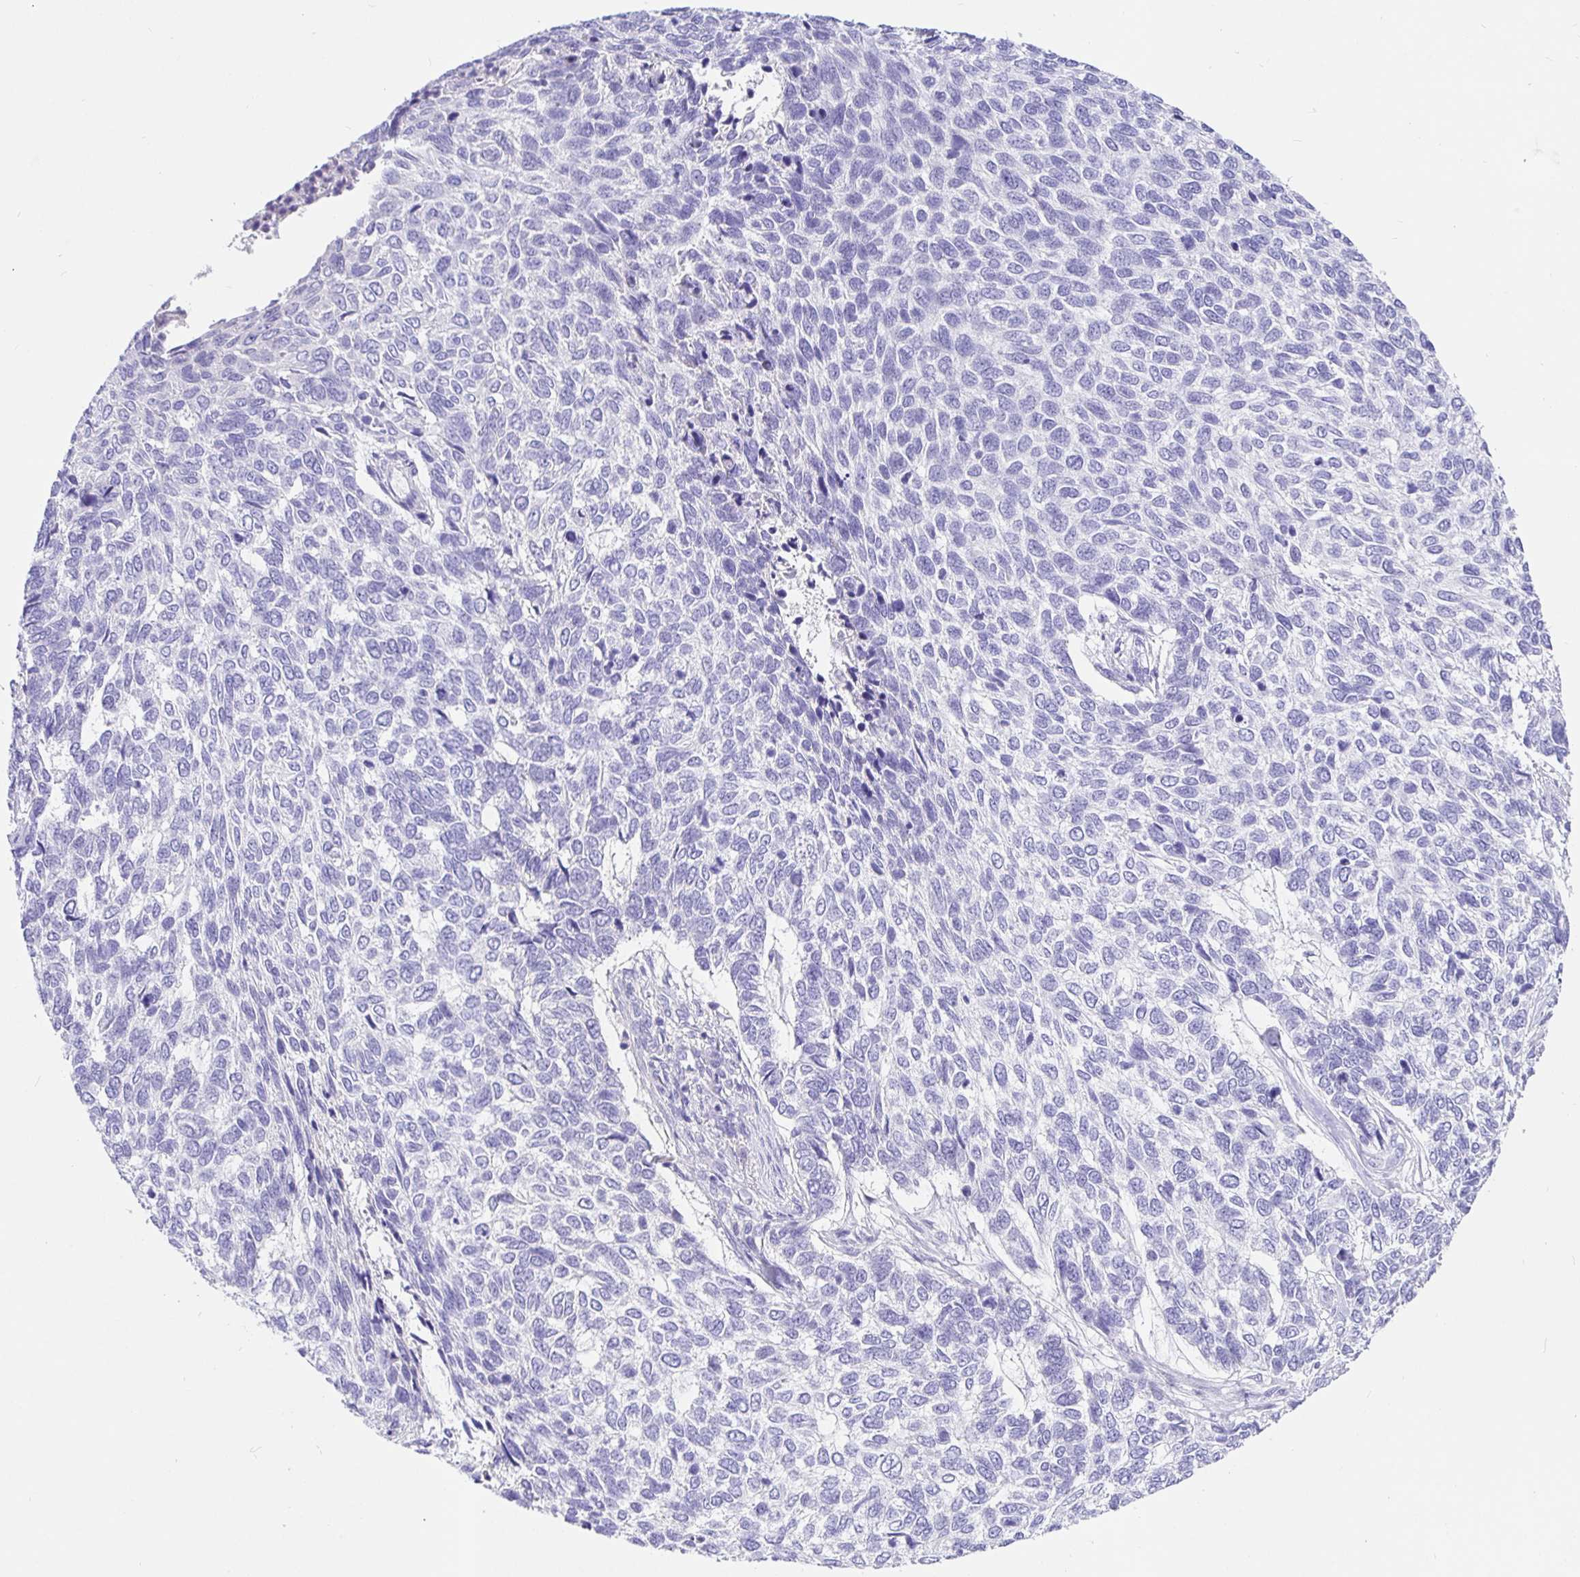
{"staining": {"intensity": "negative", "quantity": "none", "location": "none"}, "tissue": "skin cancer", "cell_type": "Tumor cells", "image_type": "cancer", "snomed": [{"axis": "morphology", "description": "Basal cell carcinoma"}, {"axis": "topography", "description": "Skin"}], "caption": "Skin basal cell carcinoma was stained to show a protein in brown. There is no significant positivity in tumor cells. (DAB immunohistochemistry with hematoxylin counter stain).", "gene": "TPTE", "patient": {"sex": "female", "age": 65}}